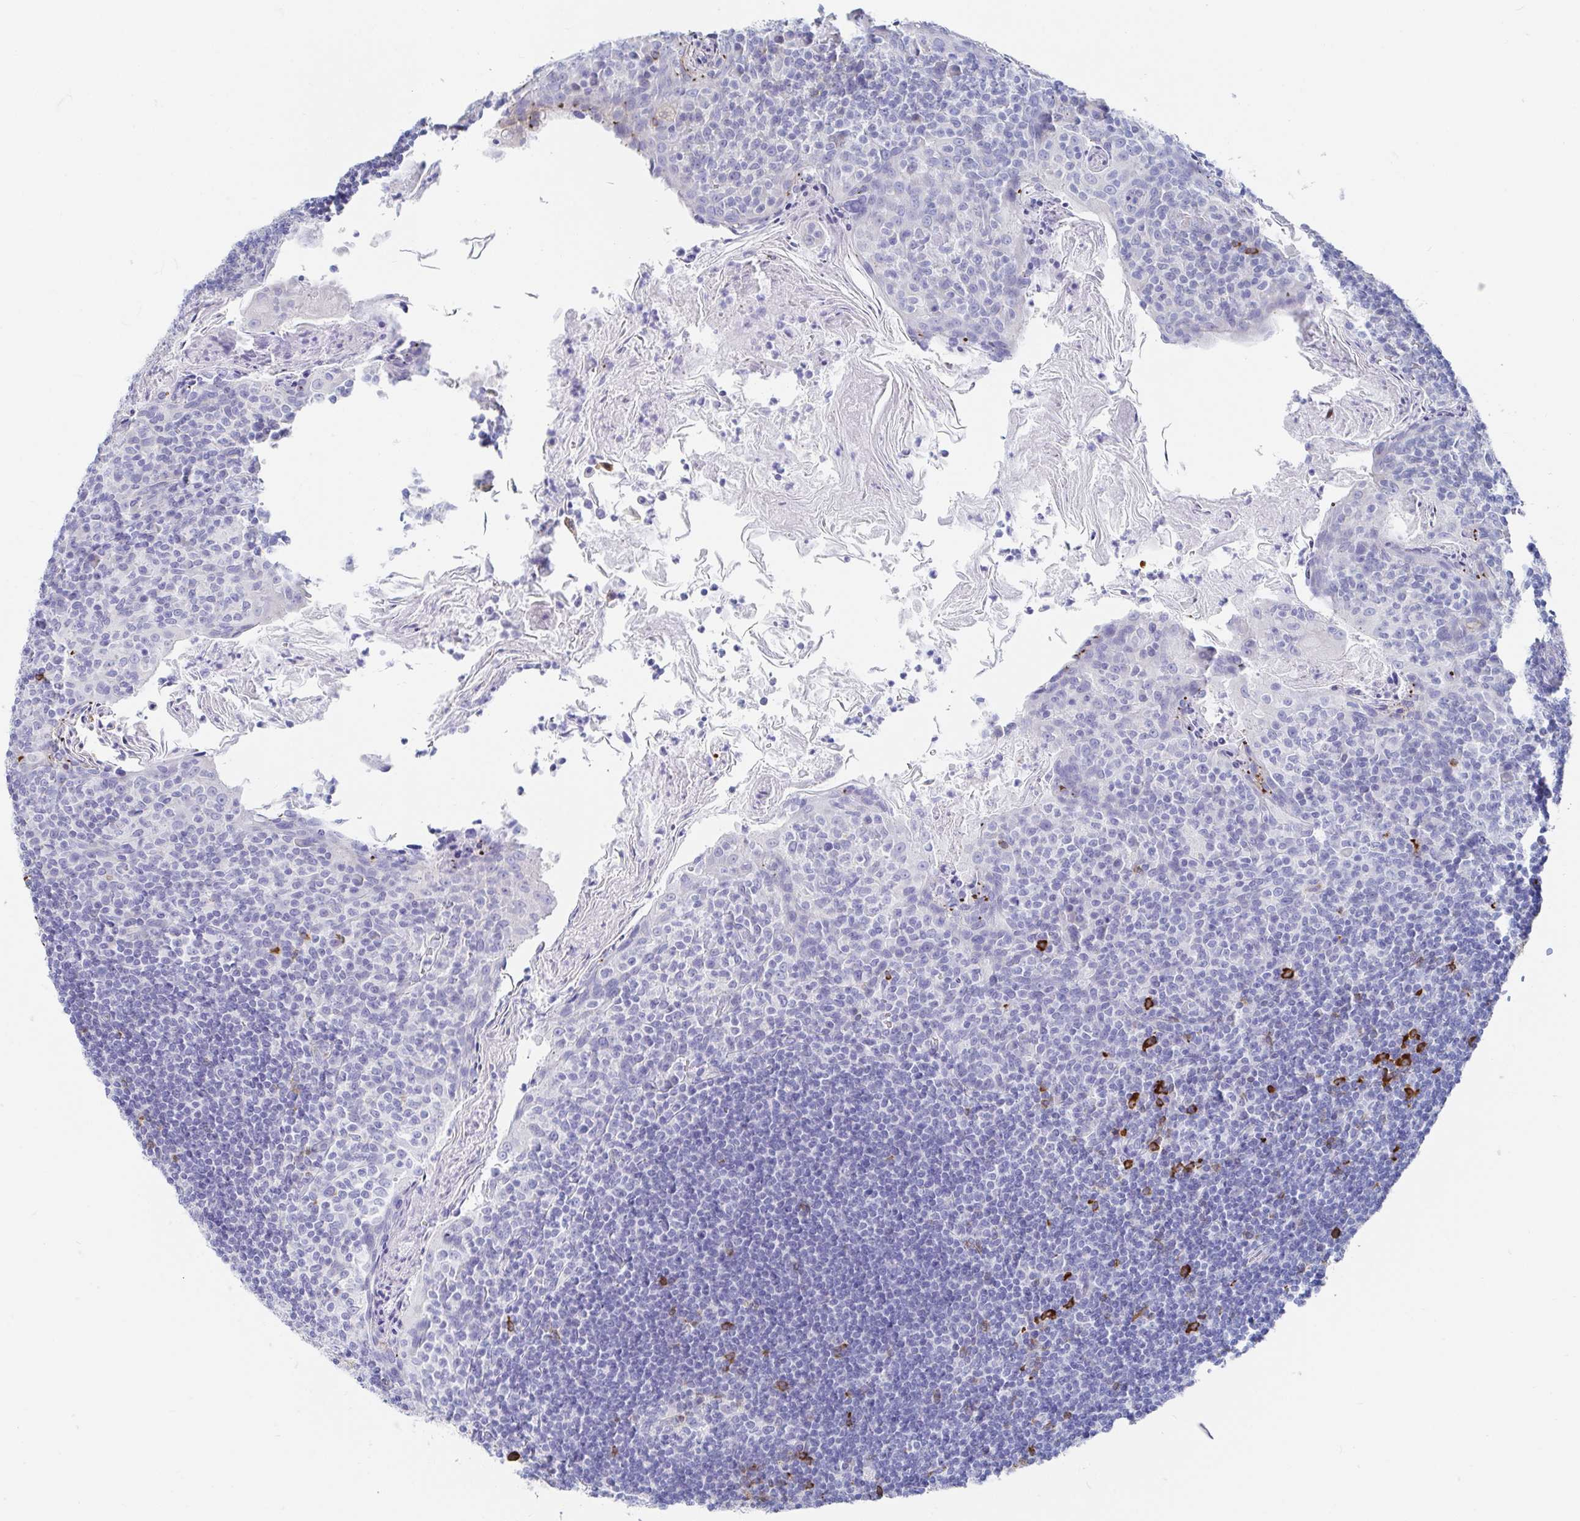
{"staining": {"intensity": "negative", "quantity": "none", "location": "none"}, "tissue": "tonsil", "cell_type": "Germinal center cells", "image_type": "normal", "snomed": [{"axis": "morphology", "description": "Normal tissue, NOS"}, {"axis": "topography", "description": "Tonsil"}], "caption": "IHC photomicrograph of normal human tonsil stained for a protein (brown), which exhibits no expression in germinal center cells. The staining was performed using DAB to visualize the protein expression in brown, while the nuclei were stained in blue with hematoxylin (Magnification: 20x).", "gene": "PACSIN1", "patient": {"sex": "female", "age": 10}}